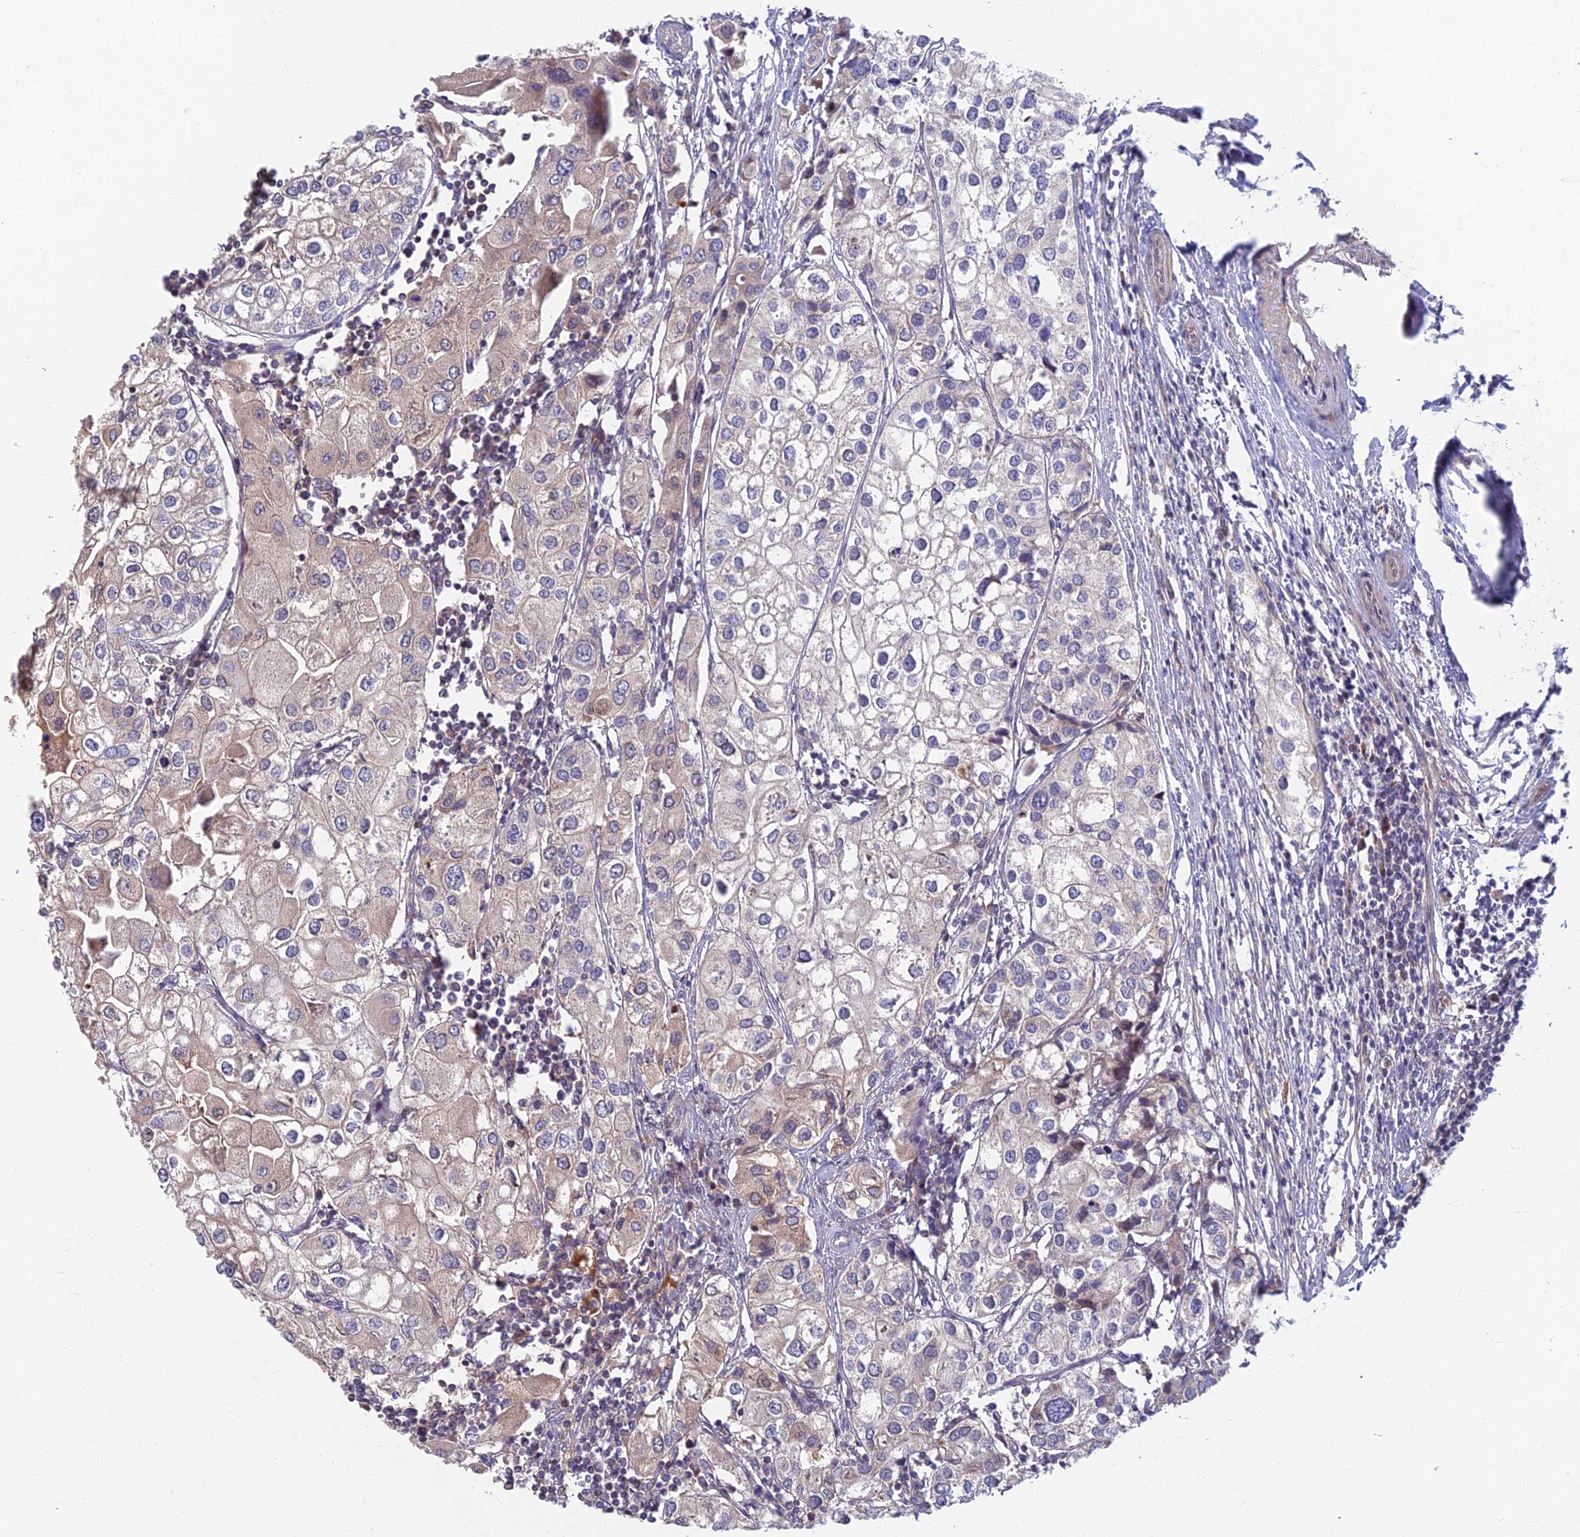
{"staining": {"intensity": "negative", "quantity": "none", "location": "none"}, "tissue": "urothelial cancer", "cell_type": "Tumor cells", "image_type": "cancer", "snomed": [{"axis": "morphology", "description": "Urothelial carcinoma, High grade"}, {"axis": "topography", "description": "Urinary bladder"}], "caption": "Tumor cells are negative for protein expression in human urothelial cancer.", "gene": "SOGA1", "patient": {"sex": "male", "age": 64}}